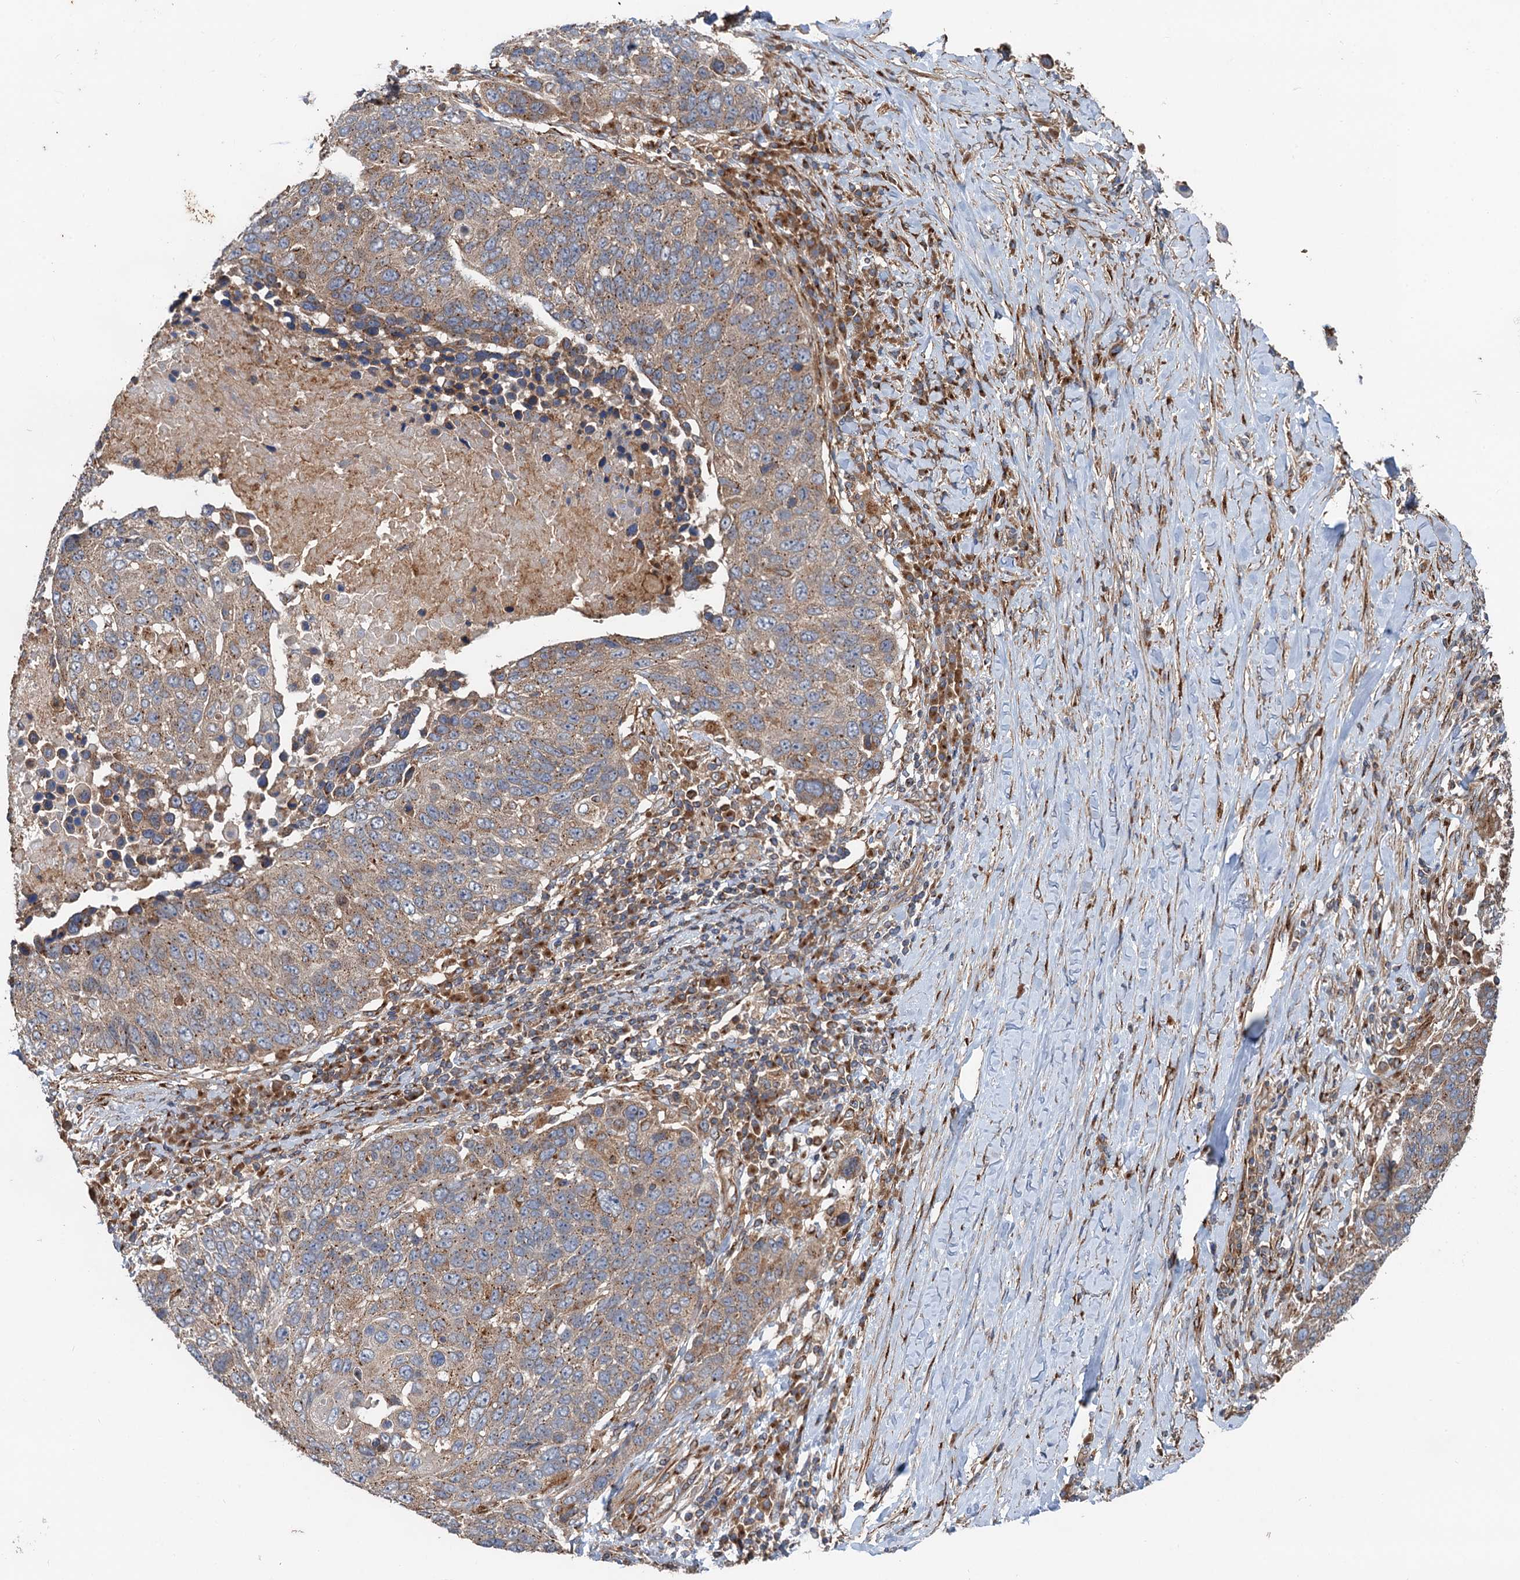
{"staining": {"intensity": "moderate", "quantity": ">75%", "location": "cytoplasmic/membranous"}, "tissue": "lung cancer", "cell_type": "Tumor cells", "image_type": "cancer", "snomed": [{"axis": "morphology", "description": "Normal tissue, NOS"}, {"axis": "morphology", "description": "Squamous cell carcinoma, NOS"}, {"axis": "topography", "description": "Lymph node"}, {"axis": "topography", "description": "Lung"}], "caption": "Immunohistochemical staining of squamous cell carcinoma (lung) shows medium levels of moderate cytoplasmic/membranous positivity in about >75% of tumor cells.", "gene": "ANKRD26", "patient": {"sex": "male", "age": 66}}